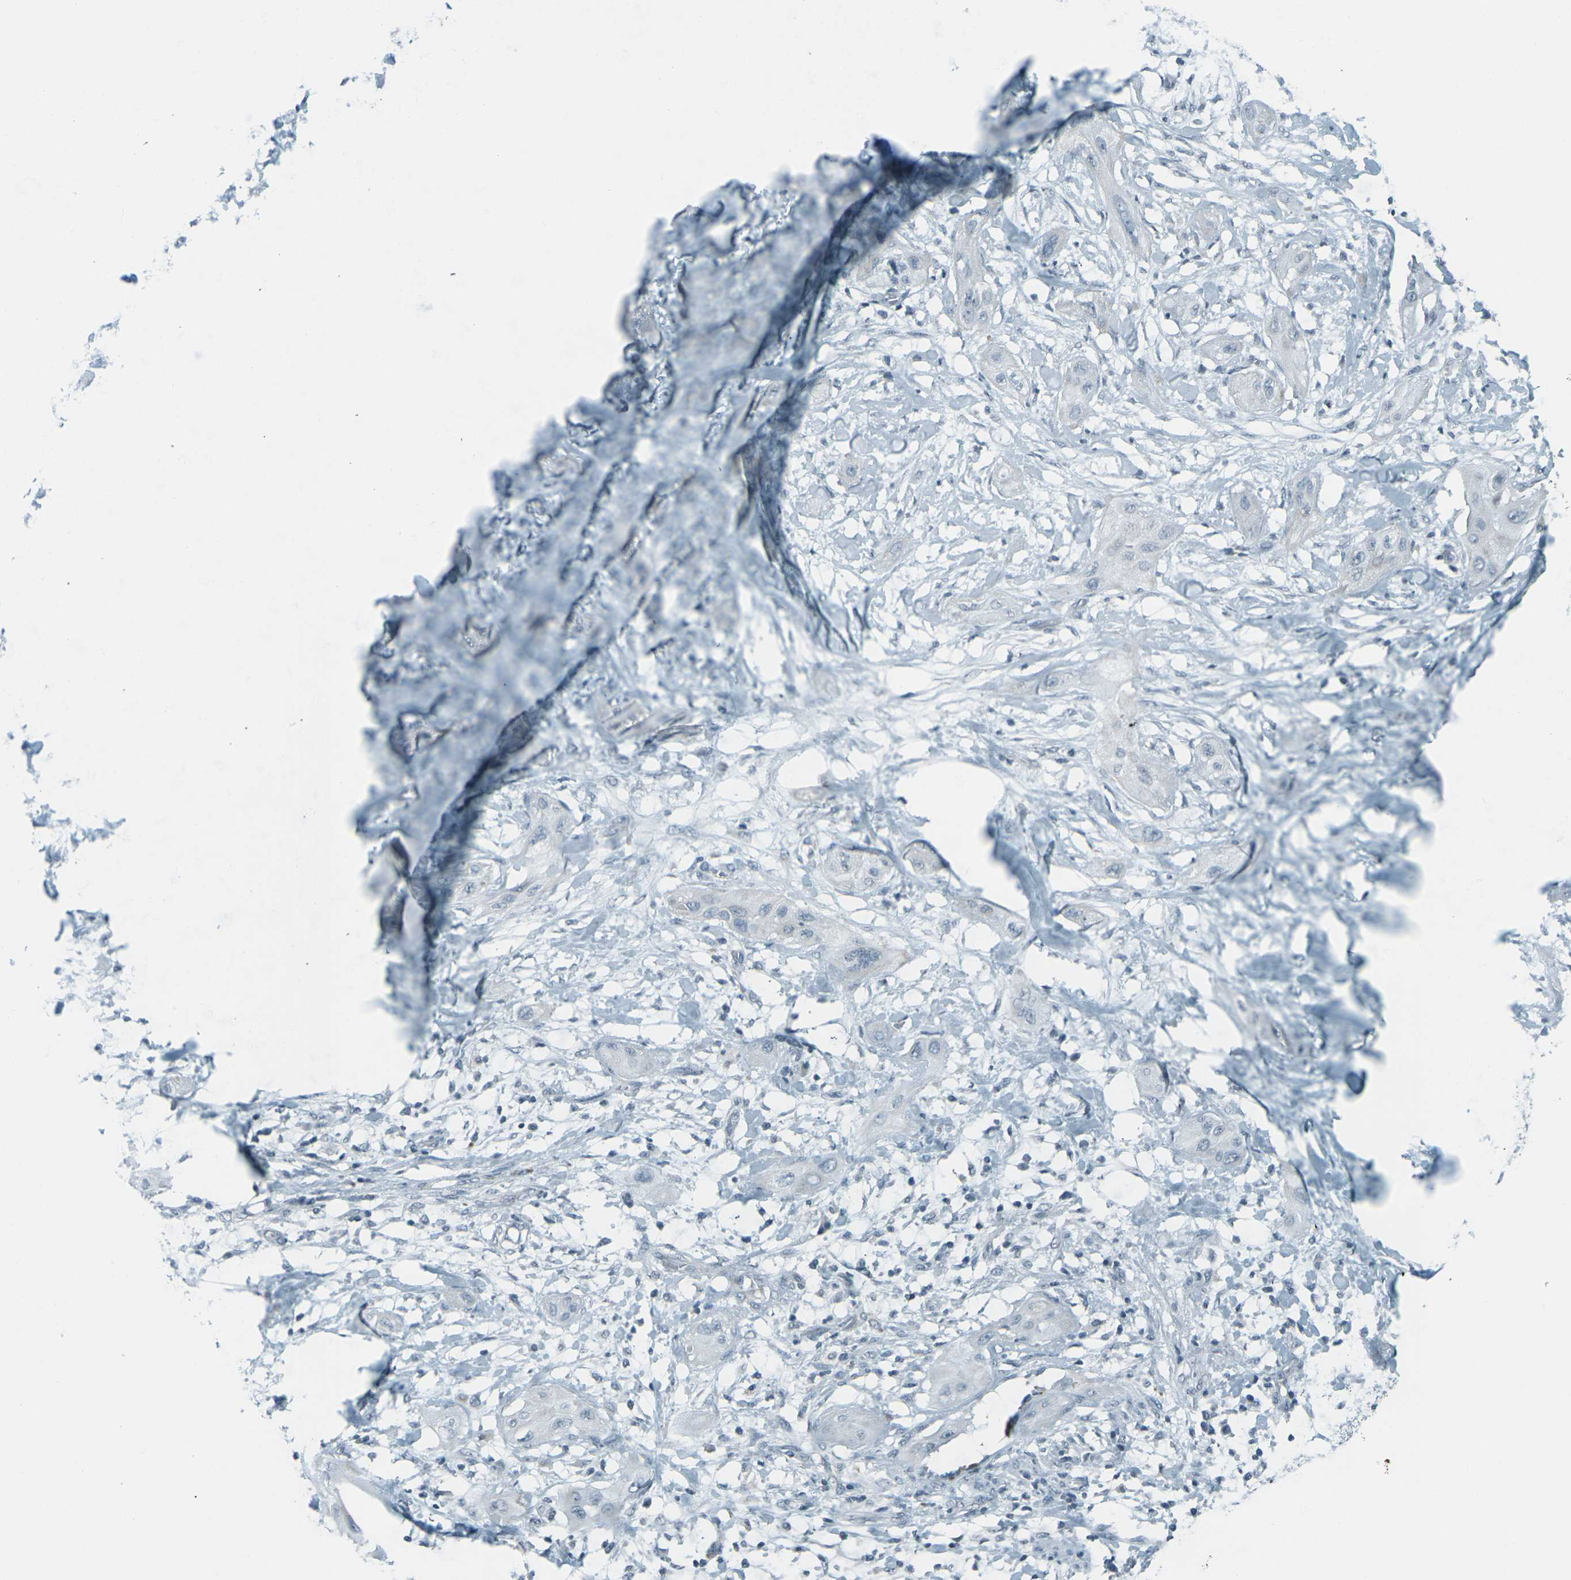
{"staining": {"intensity": "negative", "quantity": "none", "location": "none"}, "tissue": "lung cancer", "cell_type": "Tumor cells", "image_type": "cancer", "snomed": [{"axis": "morphology", "description": "Squamous cell carcinoma, NOS"}, {"axis": "topography", "description": "Lung"}], "caption": "A histopathology image of human squamous cell carcinoma (lung) is negative for staining in tumor cells. (DAB immunohistochemistry, high magnification).", "gene": "H2BC1", "patient": {"sex": "female", "age": 47}}